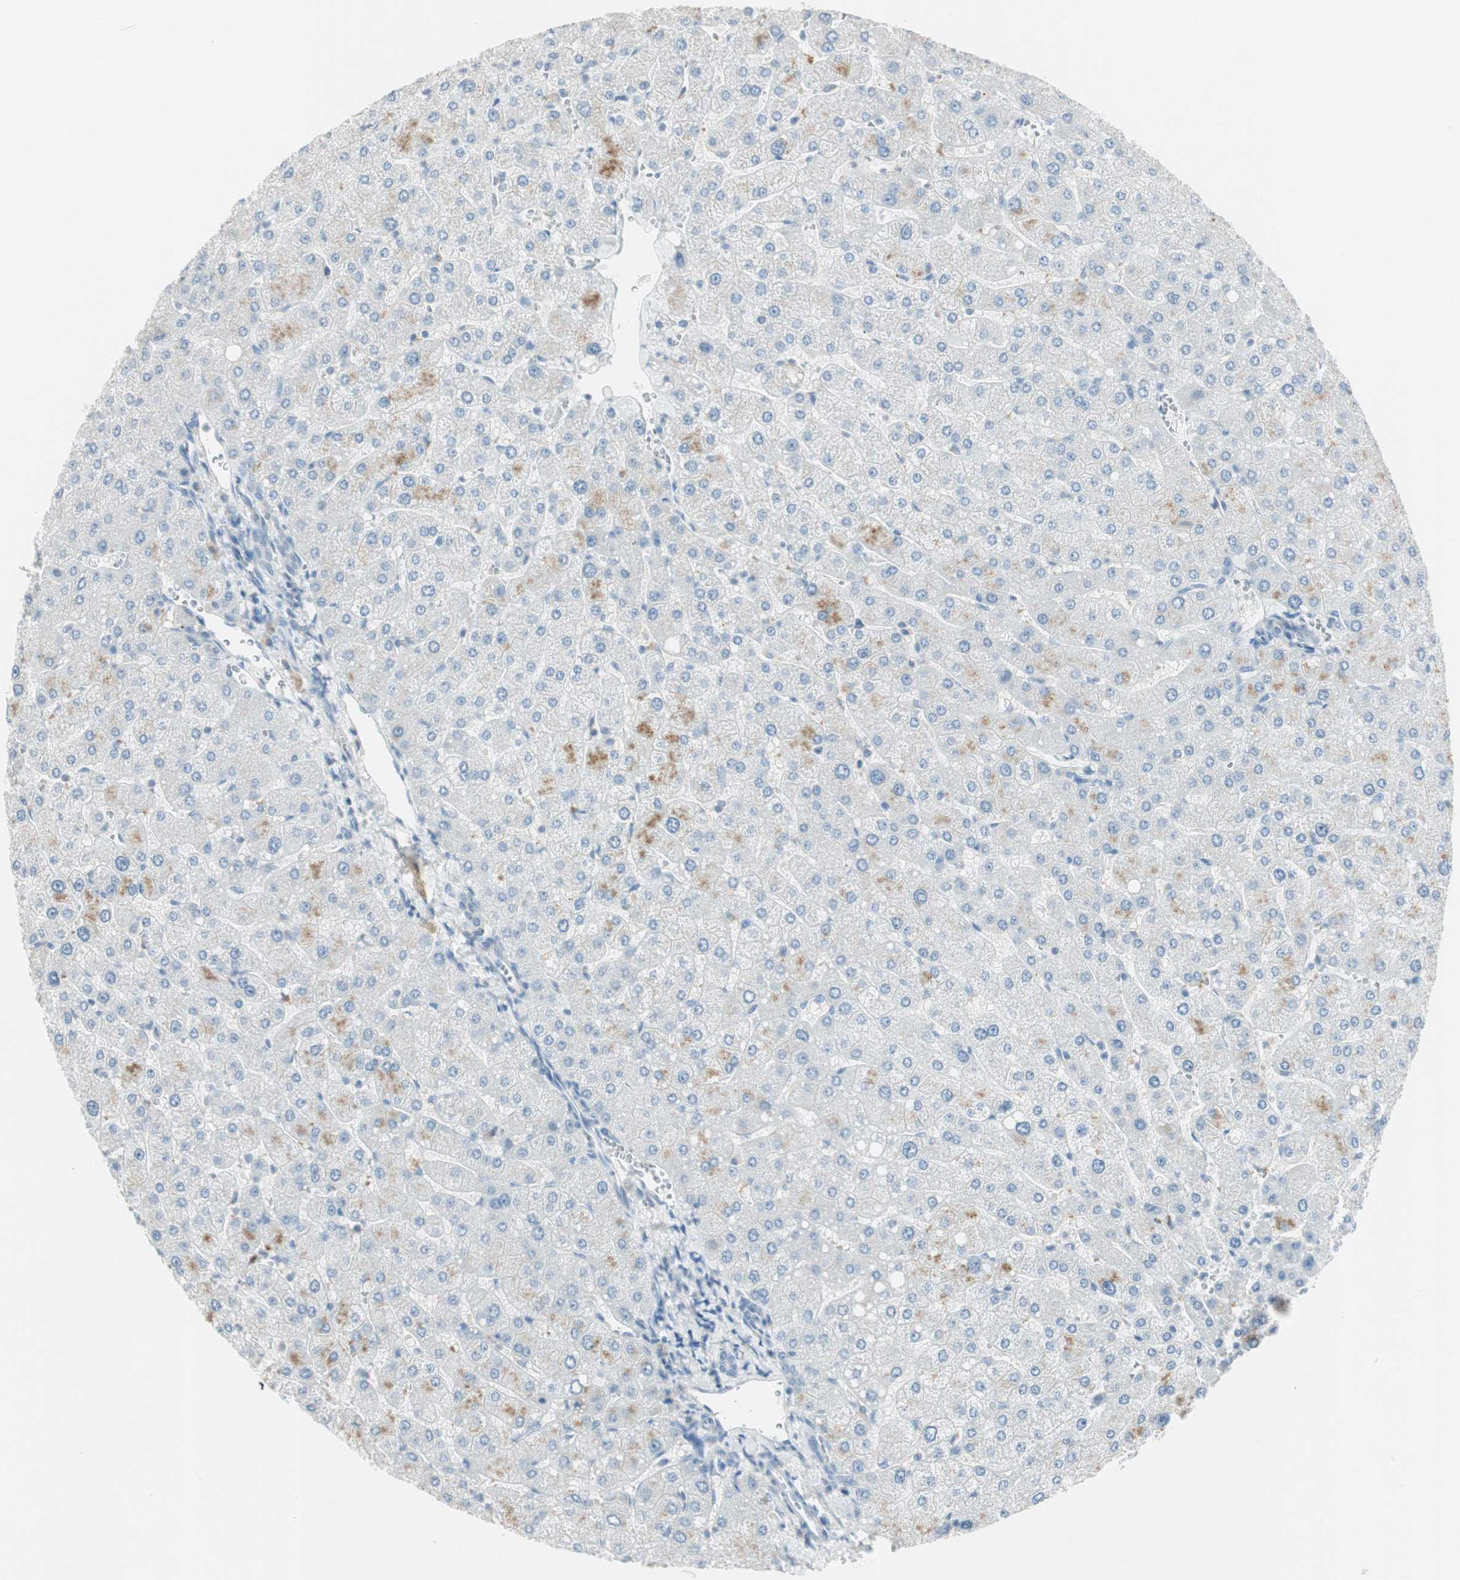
{"staining": {"intensity": "negative", "quantity": "none", "location": "none"}, "tissue": "liver", "cell_type": "Cholangiocytes", "image_type": "normal", "snomed": [{"axis": "morphology", "description": "Normal tissue, NOS"}, {"axis": "topography", "description": "Liver"}], "caption": "This is an immunohistochemistry (IHC) micrograph of benign human liver. There is no staining in cholangiocytes.", "gene": "ITLN2", "patient": {"sex": "male", "age": 55}}